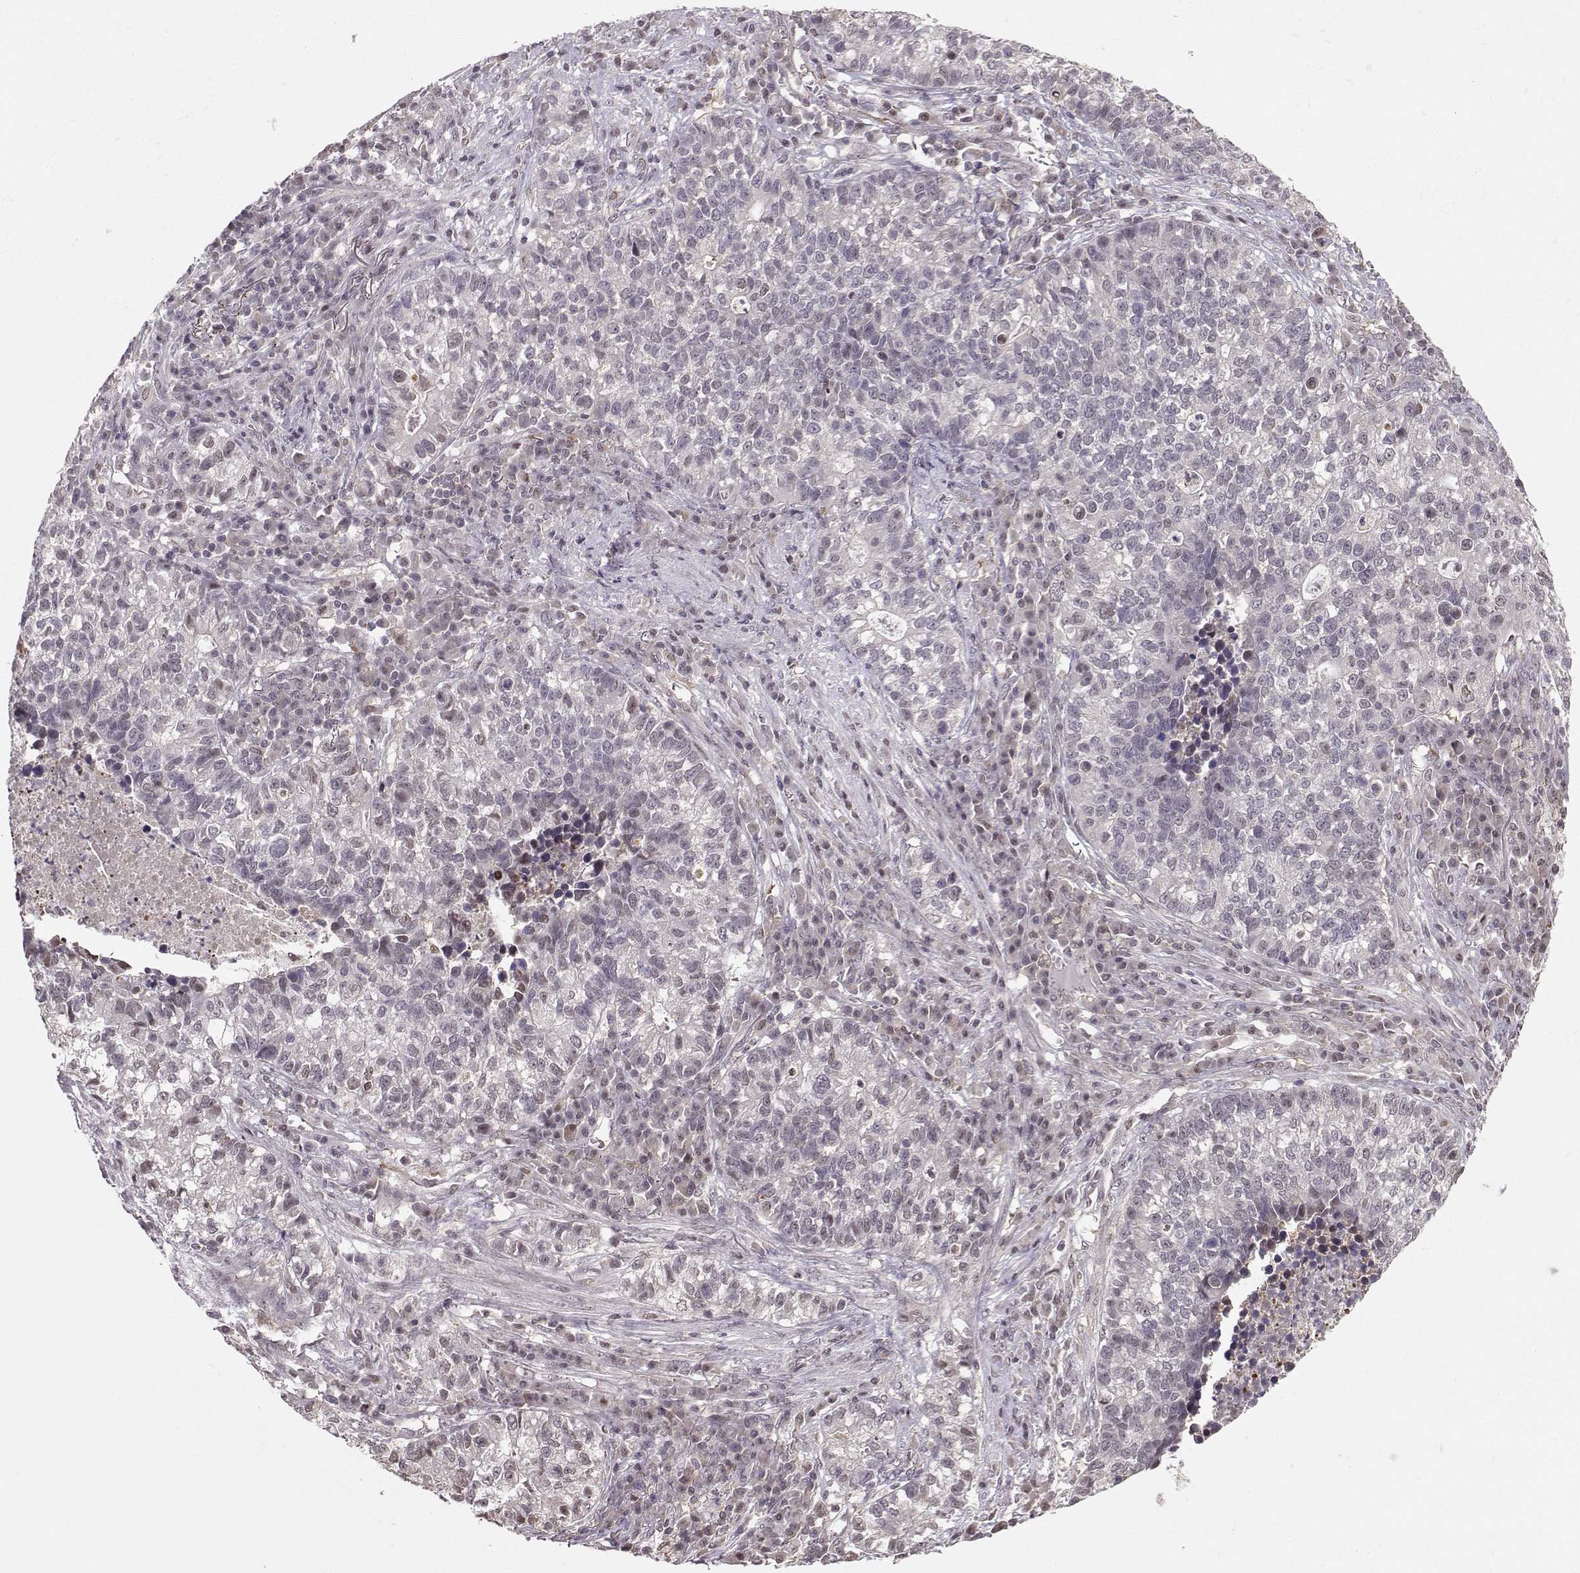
{"staining": {"intensity": "negative", "quantity": "none", "location": "none"}, "tissue": "lung cancer", "cell_type": "Tumor cells", "image_type": "cancer", "snomed": [{"axis": "morphology", "description": "Adenocarcinoma, NOS"}, {"axis": "topography", "description": "Lung"}], "caption": "Tumor cells are negative for brown protein staining in lung cancer. Brightfield microscopy of immunohistochemistry (IHC) stained with DAB (3,3'-diaminobenzidine) (brown) and hematoxylin (blue), captured at high magnification.", "gene": "PKP2", "patient": {"sex": "male", "age": 57}}